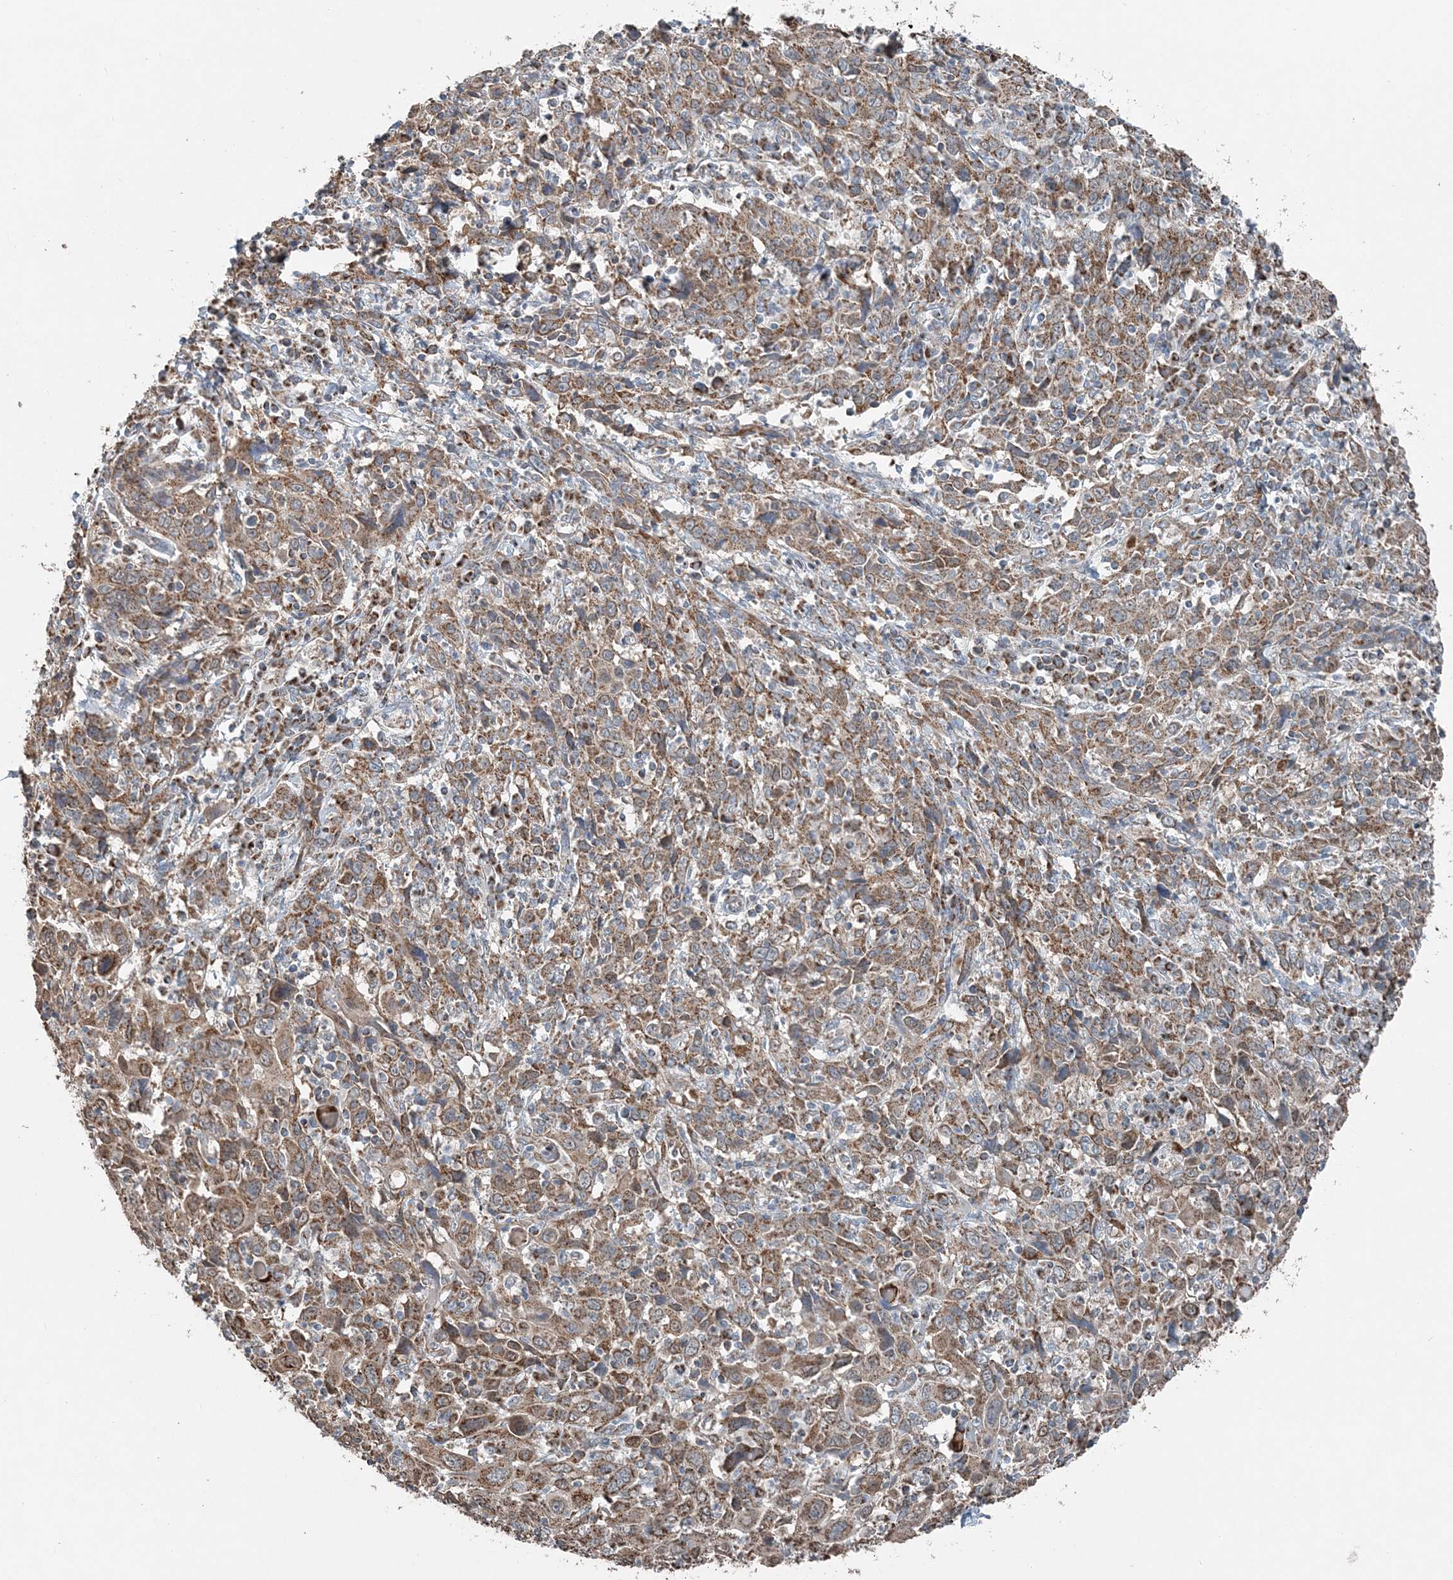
{"staining": {"intensity": "moderate", "quantity": ">75%", "location": "cytoplasmic/membranous"}, "tissue": "cervical cancer", "cell_type": "Tumor cells", "image_type": "cancer", "snomed": [{"axis": "morphology", "description": "Squamous cell carcinoma, NOS"}, {"axis": "topography", "description": "Cervix"}], "caption": "Human cervical squamous cell carcinoma stained with a protein marker exhibits moderate staining in tumor cells.", "gene": "SUCLG1", "patient": {"sex": "female", "age": 46}}